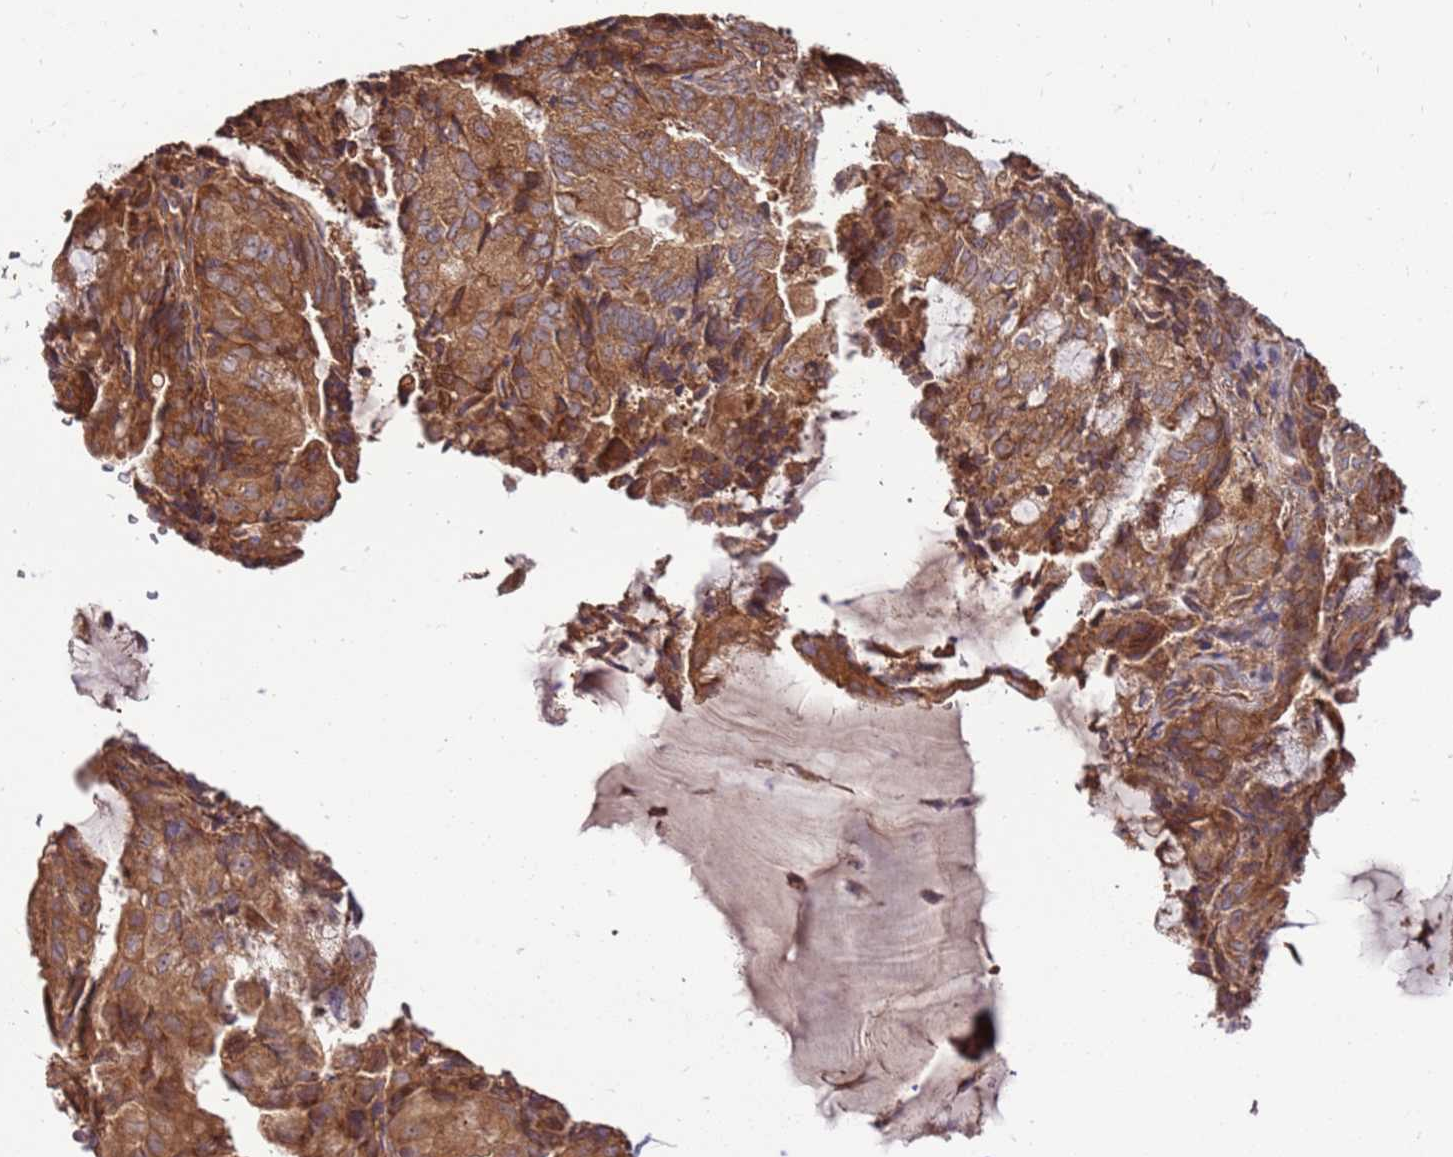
{"staining": {"intensity": "moderate", "quantity": ">75%", "location": "cytoplasmic/membranous"}, "tissue": "endometrial cancer", "cell_type": "Tumor cells", "image_type": "cancer", "snomed": [{"axis": "morphology", "description": "Adenocarcinoma, NOS"}, {"axis": "topography", "description": "Endometrium"}], "caption": "Protein staining of endometrial cancer (adenocarcinoma) tissue displays moderate cytoplasmic/membranous staining in approximately >75% of tumor cells.", "gene": "SLC44A5", "patient": {"sex": "female", "age": 81}}